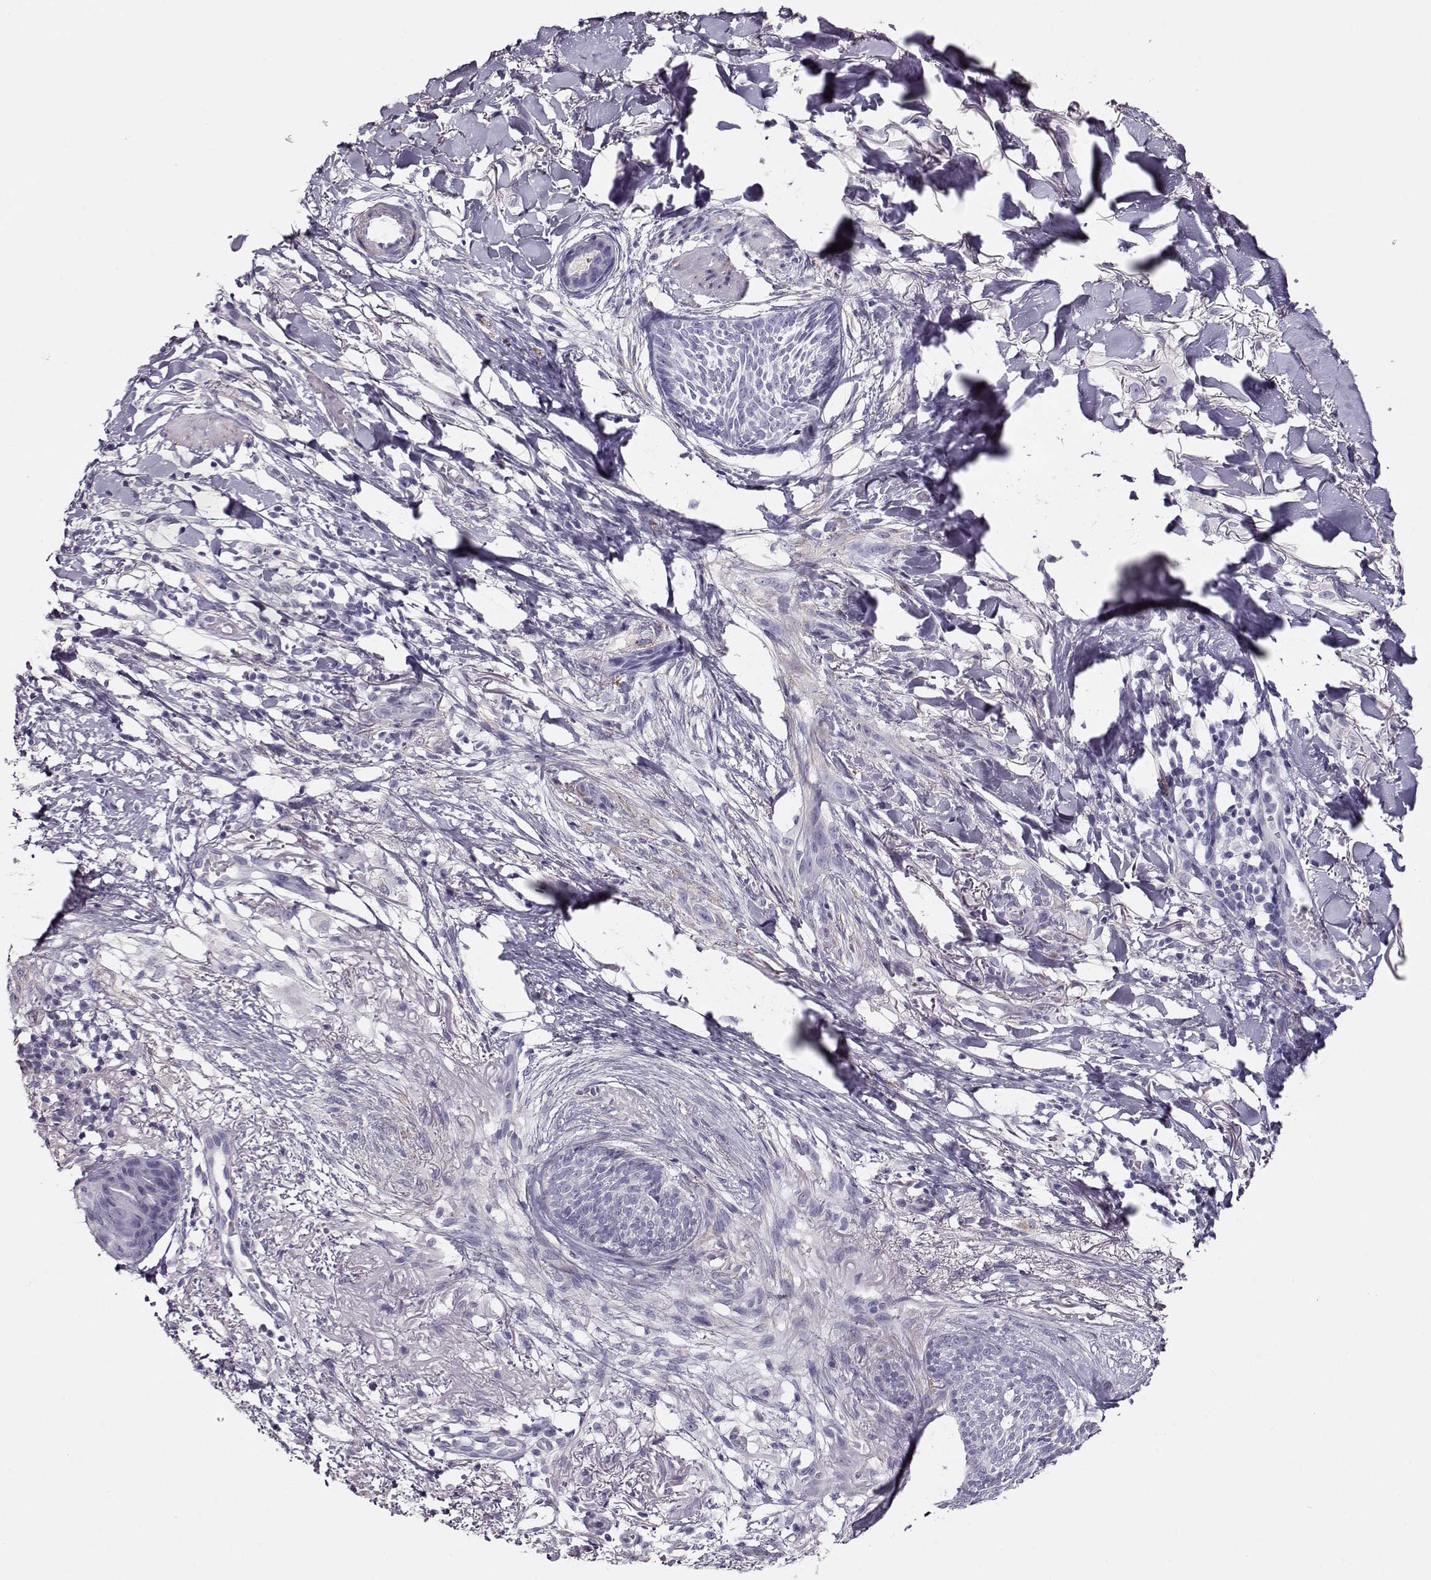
{"staining": {"intensity": "negative", "quantity": "none", "location": "none"}, "tissue": "skin cancer", "cell_type": "Tumor cells", "image_type": "cancer", "snomed": [{"axis": "morphology", "description": "Normal tissue, NOS"}, {"axis": "morphology", "description": "Basal cell carcinoma"}, {"axis": "topography", "description": "Skin"}], "caption": "Immunohistochemistry of basal cell carcinoma (skin) displays no expression in tumor cells.", "gene": "RBM44", "patient": {"sex": "male", "age": 84}}